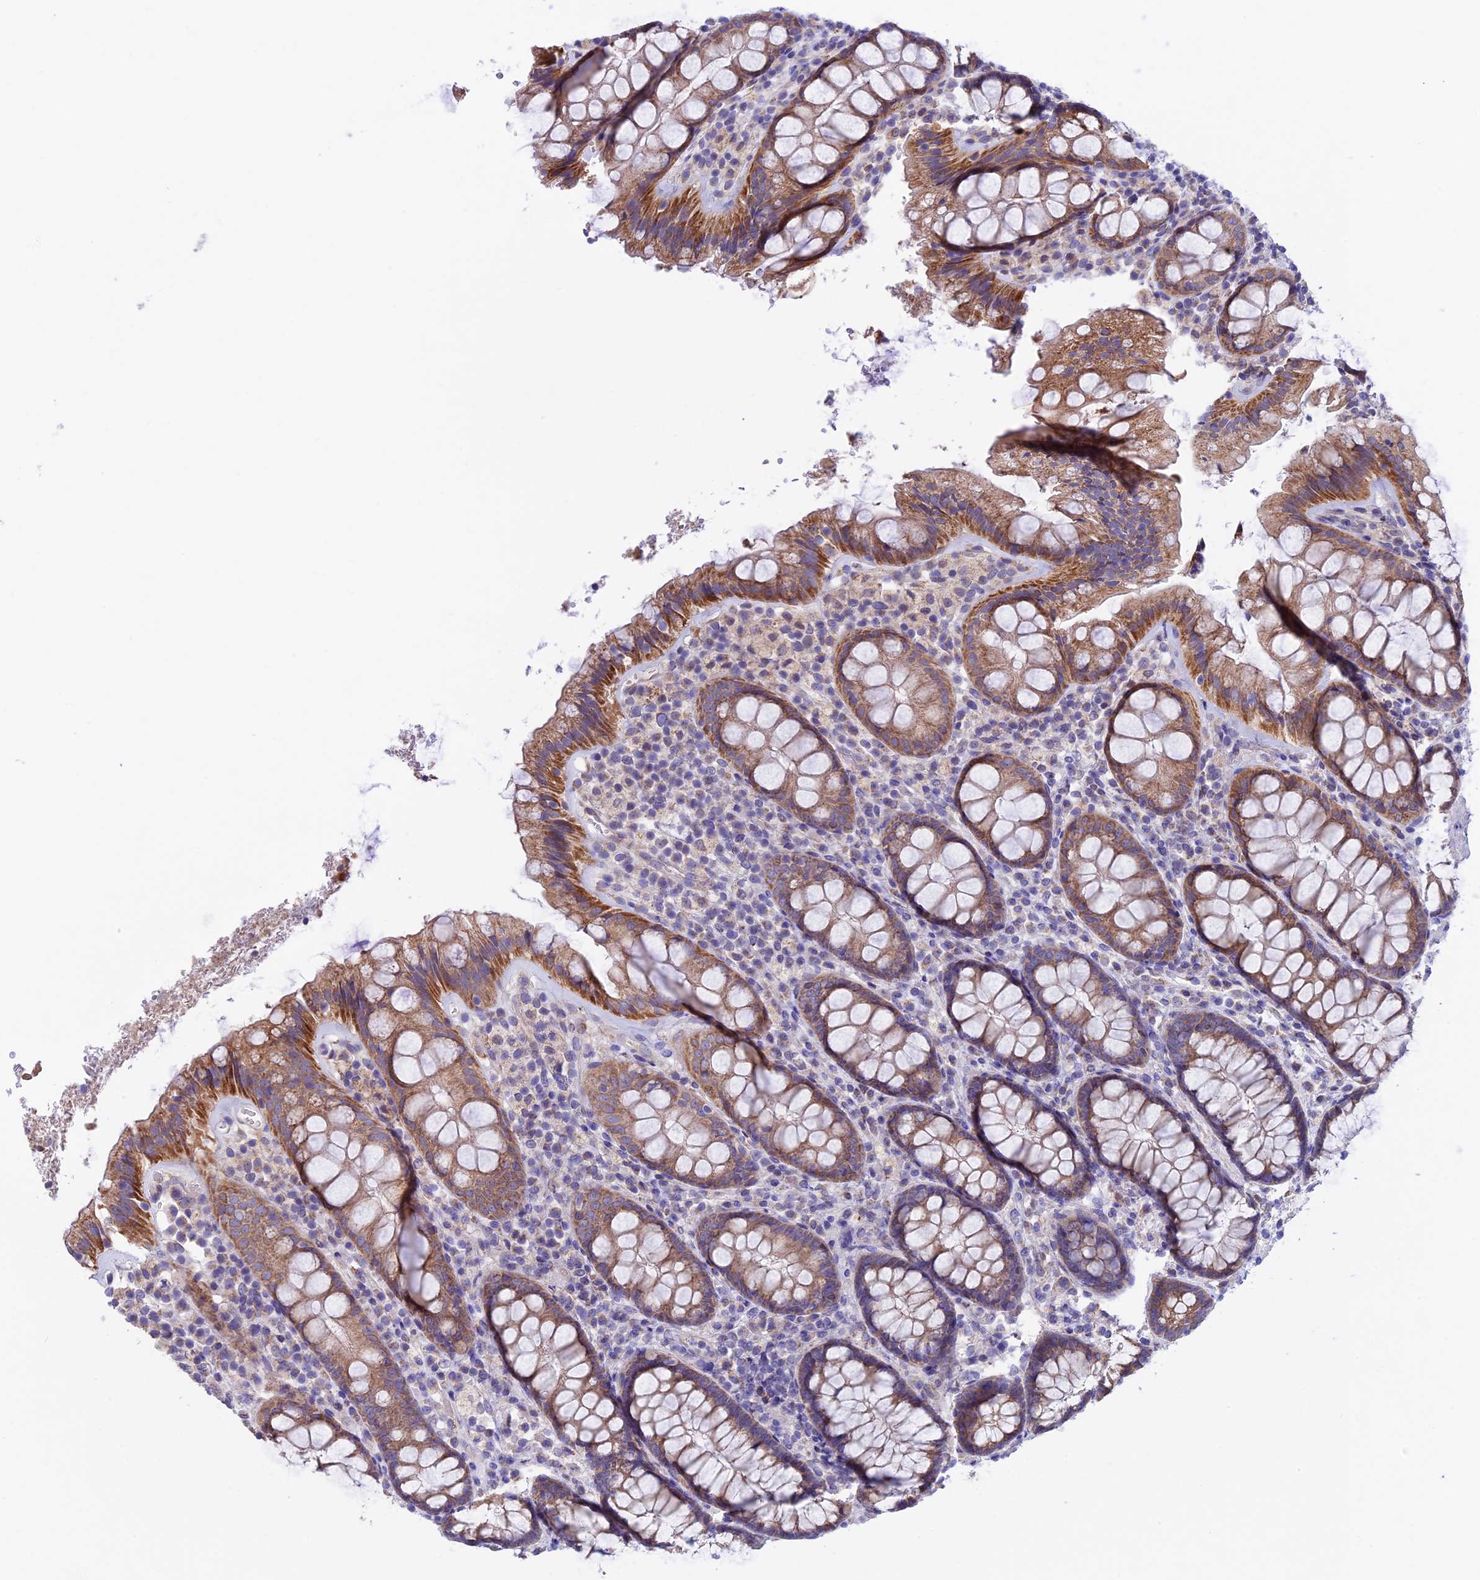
{"staining": {"intensity": "moderate", "quantity": ">75%", "location": "cytoplasmic/membranous"}, "tissue": "rectum", "cell_type": "Glandular cells", "image_type": "normal", "snomed": [{"axis": "morphology", "description": "Normal tissue, NOS"}, {"axis": "topography", "description": "Rectum"}], "caption": "Protein positivity by IHC displays moderate cytoplasmic/membranous positivity in approximately >75% of glandular cells in unremarkable rectum.", "gene": "ETFDH", "patient": {"sex": "male", "age": 83}}